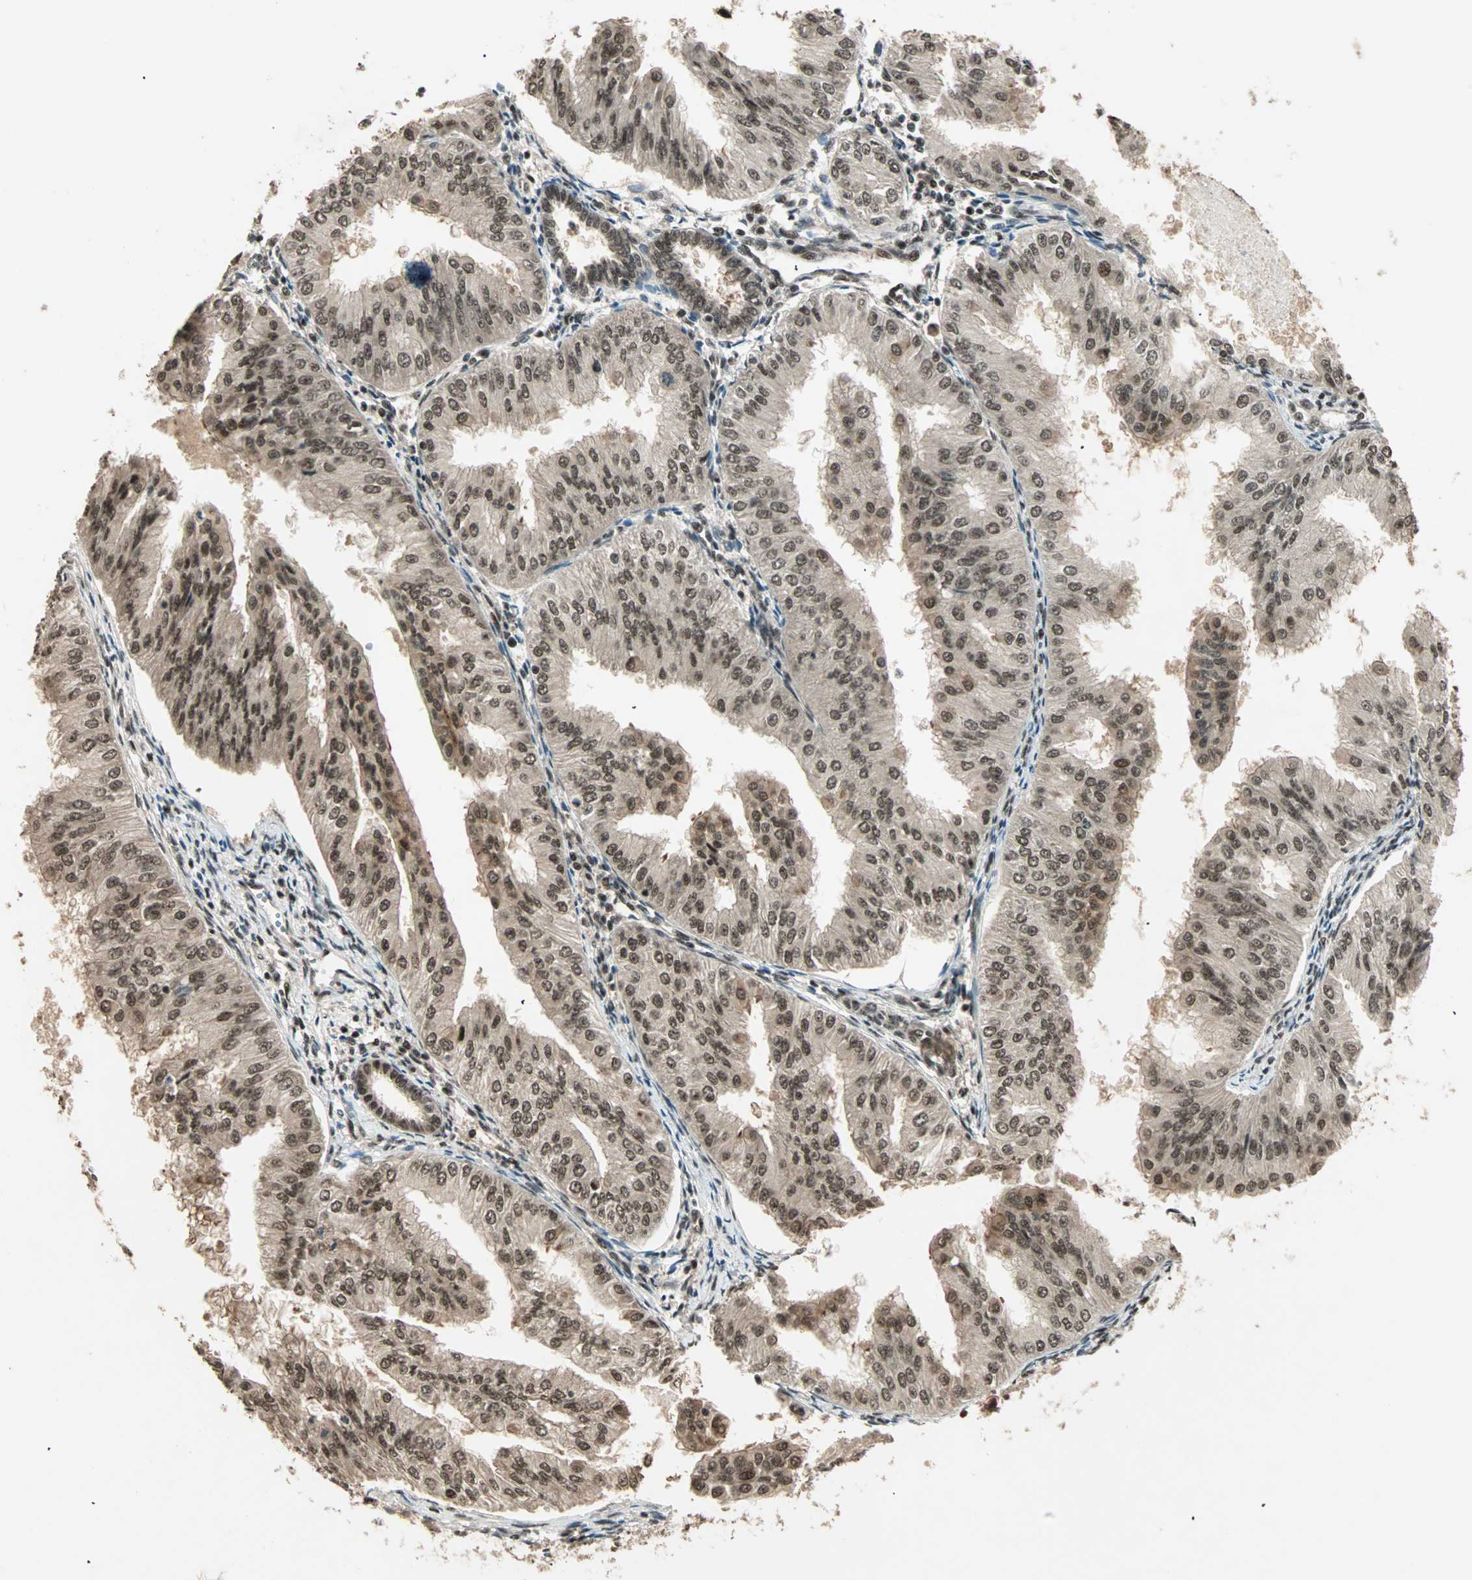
{"staining": {"intensity": "strong", "quantity": ">75%", "location": "cytoplasmic/membranous,nuclear"}, "tissue": "endometrial cancer", "cell_type": "Tumor cells", "image_type": "cancer", "snomed": [{"axis": "morphology", "description": "Adenocarcinoma, NOS"}, {"axis": "topography", "description": "Endometrium"}], "caption": "Protein staining by immunohistochemistry (IHC) demonstrates strong cytoplasmic/membranous and nuclear staining in approximately >75% of tumor cells in endometrial cancer (adenocarcinoma).", "gene": "ZNF44", "patient": {"sex": "female", "age": 53}}